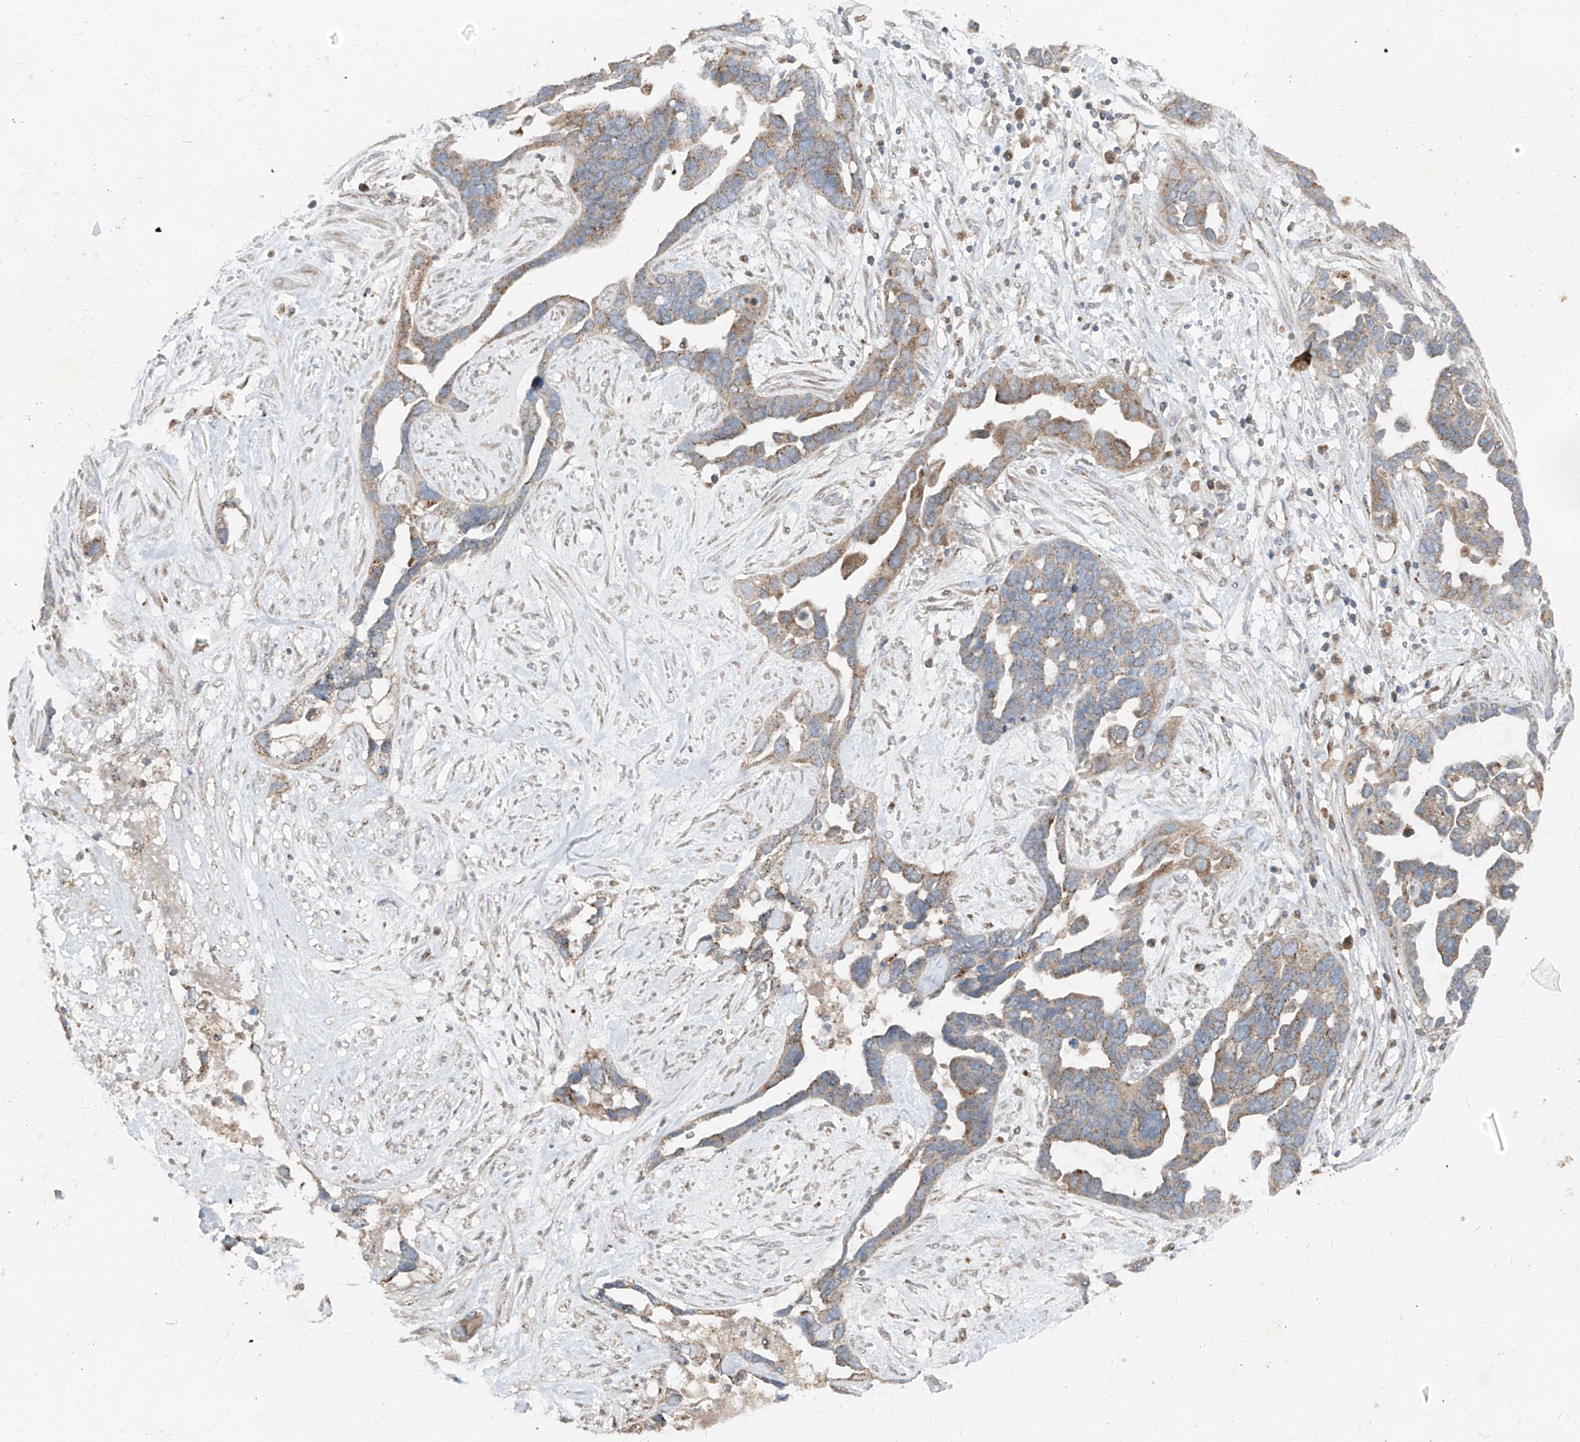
{"staining": {"intensity": "moderate", "quantity": "25%-75%", "location": "cytoplasmic/membranous"}, "tissue": "ovarian cancer", "cell_type": "Tumor cells", "image_type": "cancer", "snomed": [{"axis": "morphology", "description": "Cystadenocarcinoma, serous, NOS"}, {"axis": "topography", "description": "Ovary"}], "caption": "This micrograph displays immunohistochemistry staining of ovarian serous cystadenocarcinoma, with medium moderate cytoplasmic/membranous staining in approximately 25%-75% of tumor cells.", "gene": "ABCD3", "patient": {"sex": "female", "age": 54}}